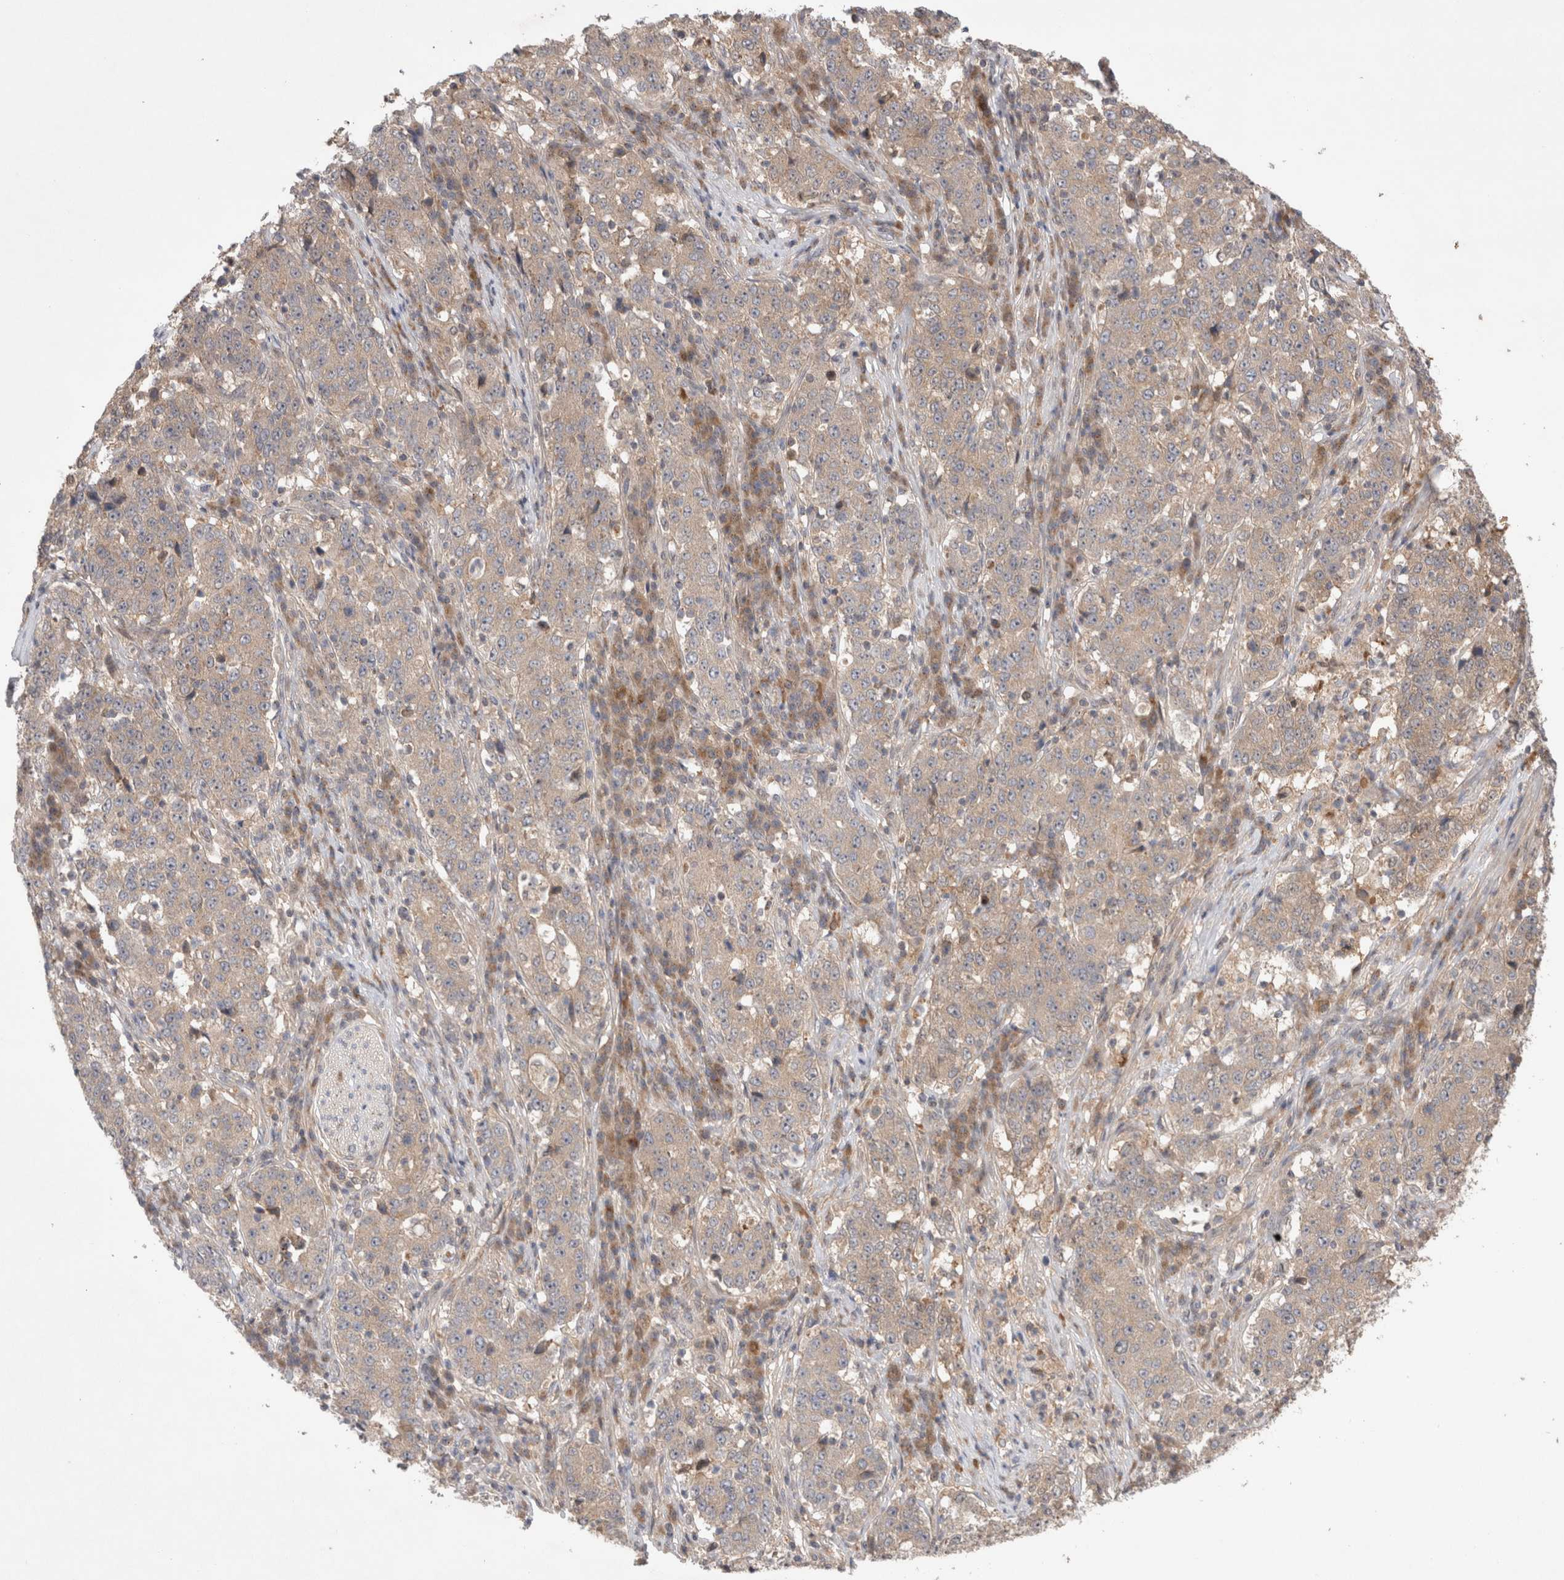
{"staining": {"intensity": "weak", "quantity": "25%-75%", "location": "cytoplasmic/membranous"}, "tissue": "stomach cancer", "cell_type": "Tumor cells", "image_type": "cancer", "snomed": [{"axis": "morphology", "description": "Adenocarcinoma, NOS"}, {"axis": "topography", "description": "Stomach"}], "caption": "Immunohistochemical staining of human stomach cancer demonstrates weak cytoplasmic/membranous protein positivity in about 25%-75% of tumor cells.", "gene": "SLC29A1", "patient": {"sex": "male", "age": 59}}